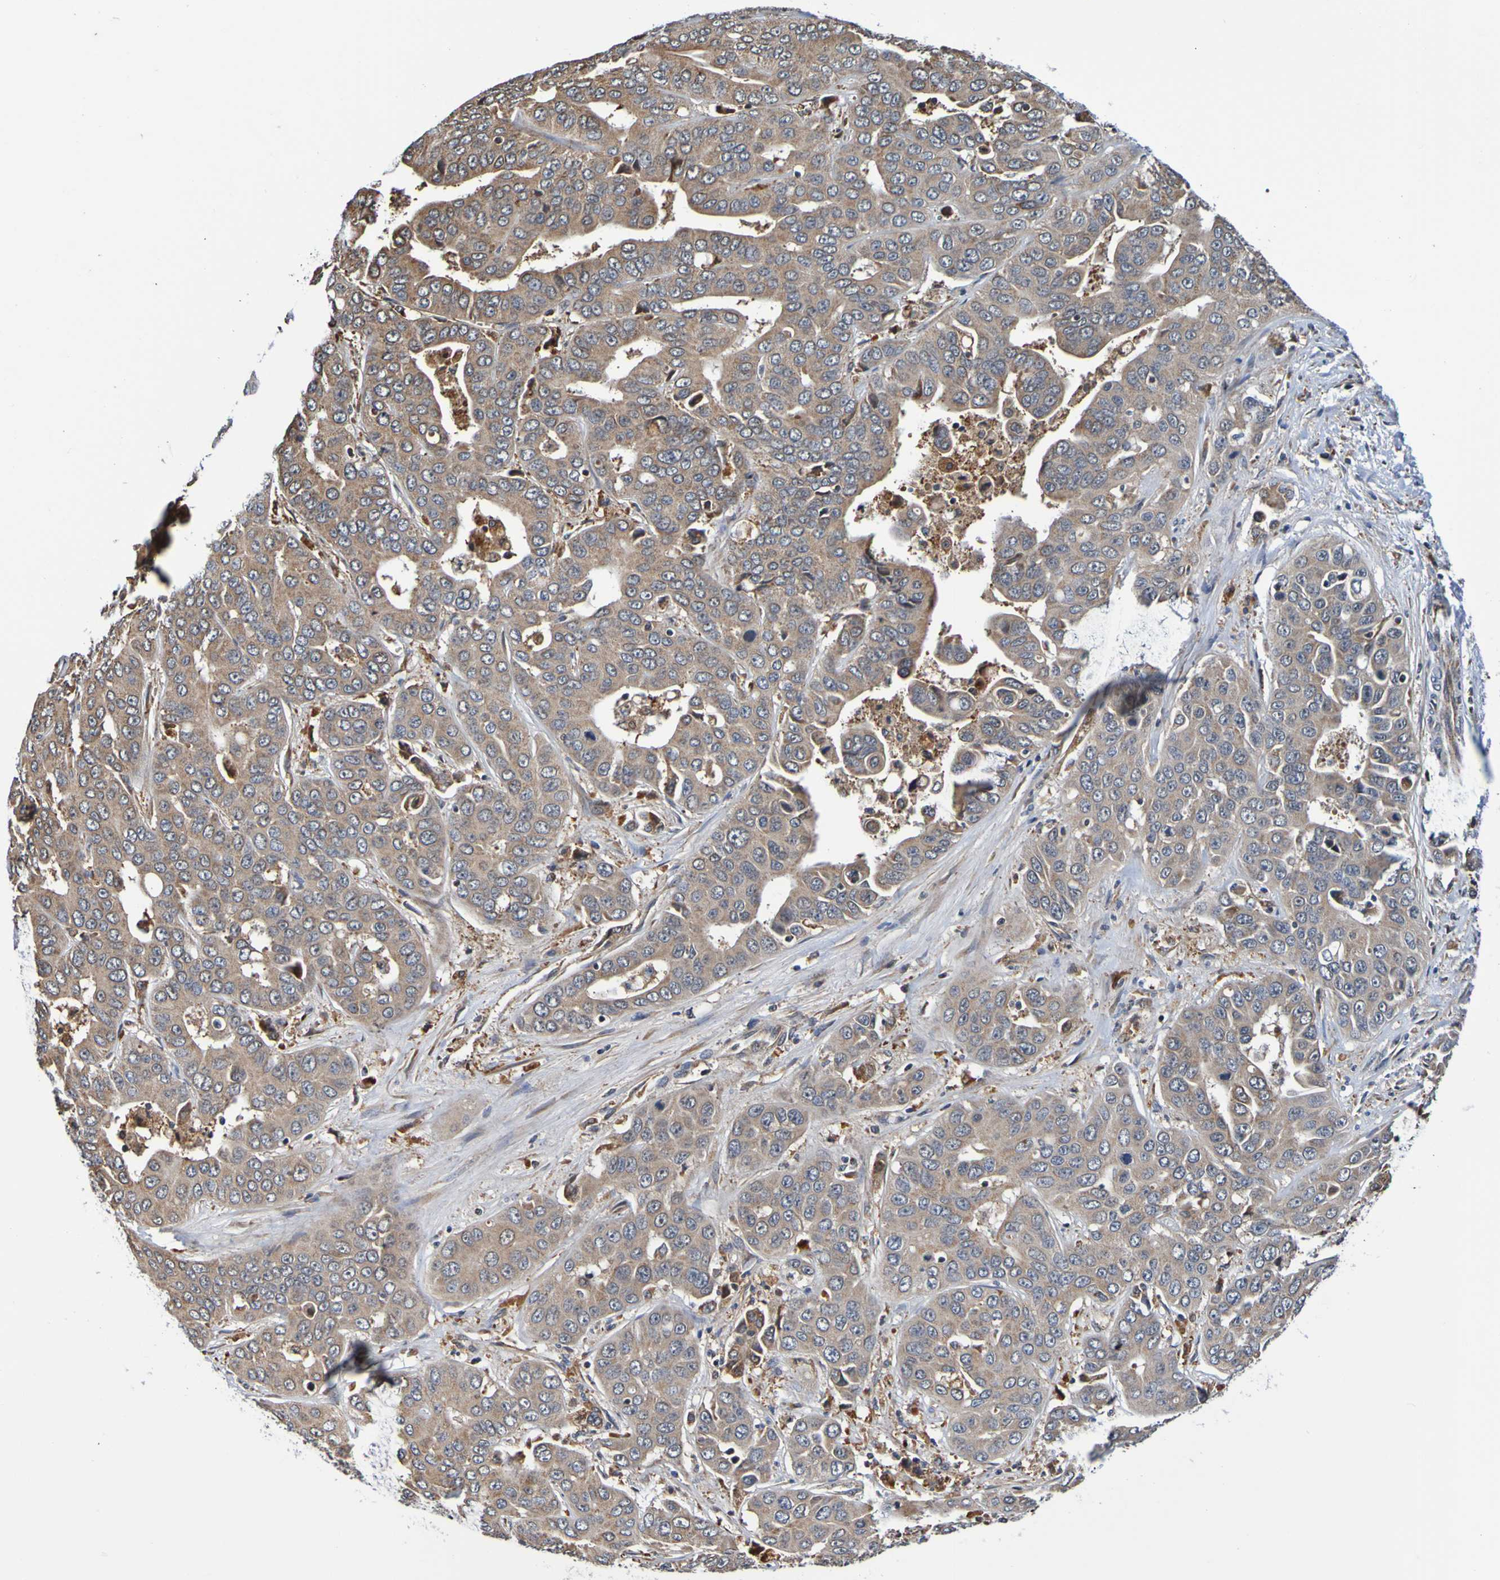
{"staining": {"intensity": "moderate", "quantity": ">75%", "location": "cytoplasmic/membranous"}, "tissue": "liver cancer", "cell_type": "Tumor cells", "image_type": "cancer", "snomed": [{"axis": "morphology", "description": "Cholangiocarcinoma"}, {"axis": "topography", "description": "Liver"}], "caption": "Protein analysis of liver cancer tissue displays moderate cytoplasmic/membranous staining in approximately >75% of tumor cells.", "gene": "AXIN1", "patient": {"sex": "female", "age": 52}}